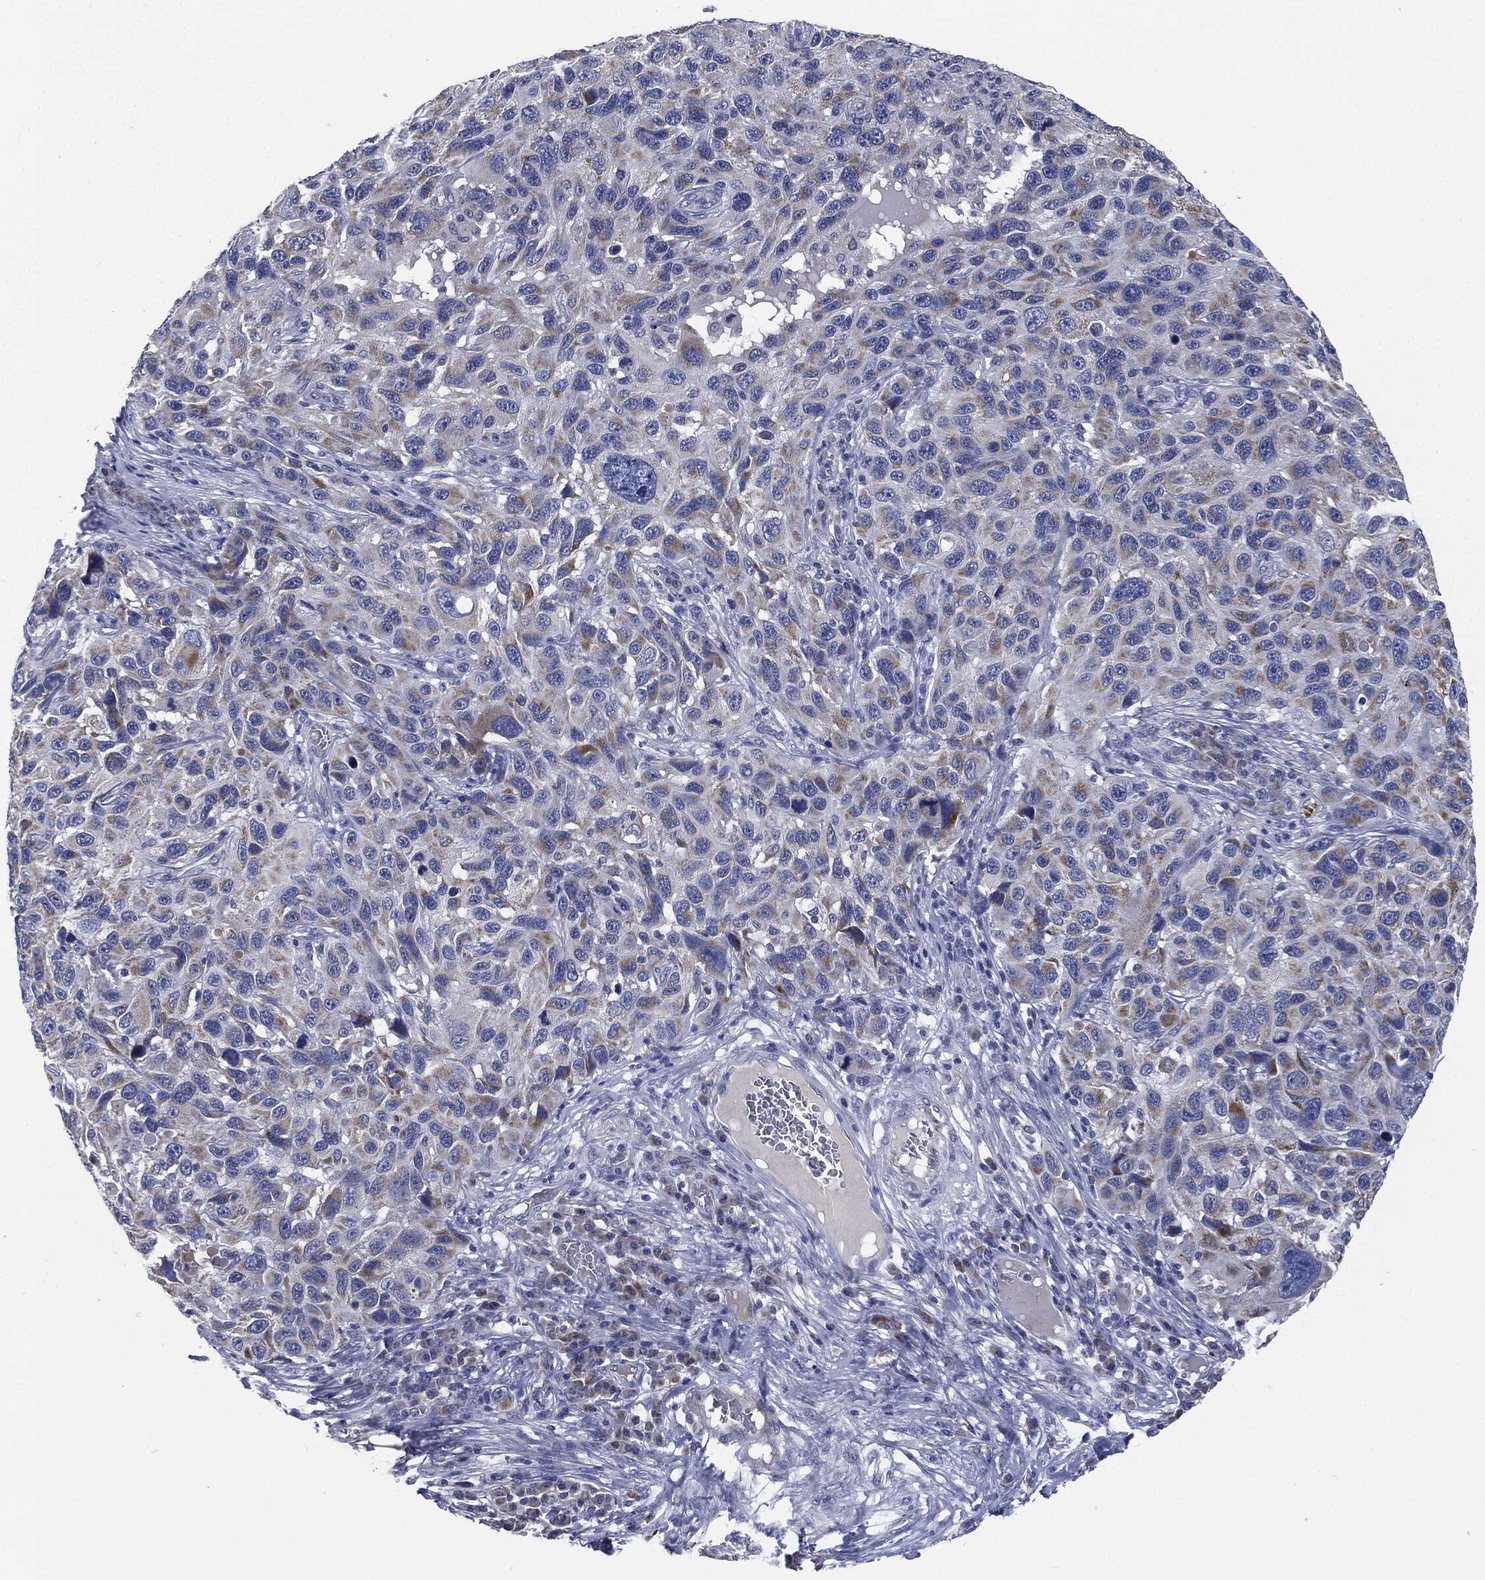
{"staining": {"intensity": "moderate", "quantity": "<25%", "location": "cytoplasmic/membranous"}, "tissue": "melanoma", "cell_type": "Tumor cells", "image_type": "cancer", "snomed": [{"axis": "morphology", "description": "Malignant melanoma, NOS"}, {"axis": "topography", "description": "Skin"}], "caption": "Immunohistochemistry (IHC) (DAB (3,3'-diaminobenzidine)) staining of malignant melanoma shows moderate cytoplasmic/membranous protein staining in about <25% of tumor cells. (brown staining indicates protein expression, while blue staining denotes nuclei).", "gene": "SIGLEC9", "patient": {"sex": "male", "age": 53}}